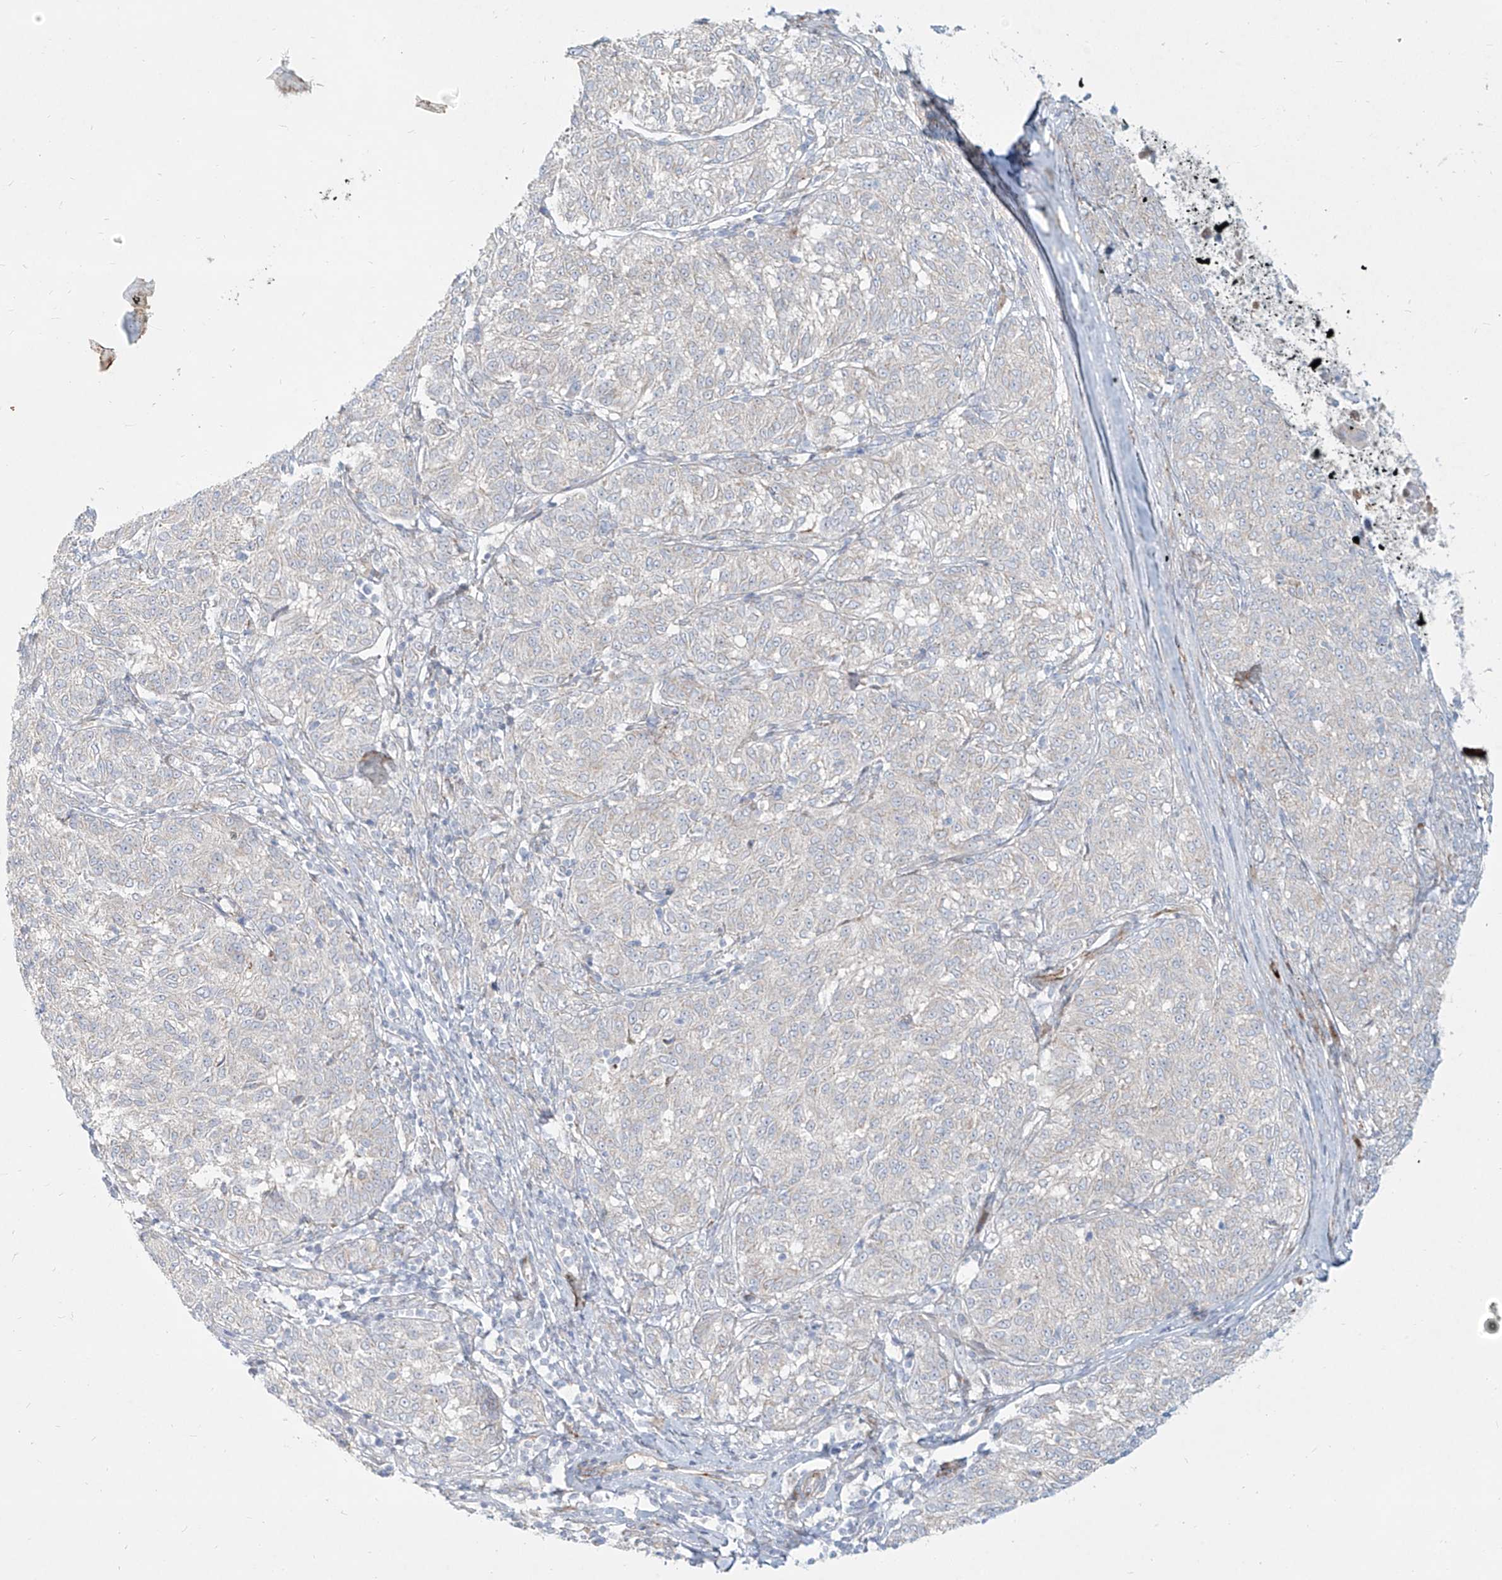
{"staining": {"intensity": "negative", "quantity": "none", "location": "none"}, "tissue": "melanoma", "cell_type": "Tumor cells", "image_type": "cancer", "snomed": [{"axis": "morphology", "description": "Malignant melanoma, NOS"}, {"axis": "topography", "description": "Skin"}], "caption": "An image of melanoma stained for a protein displays no brown staining in tumor cells.", "gene": "MTX2", "patient": {"sex": "female", "age": 72}}